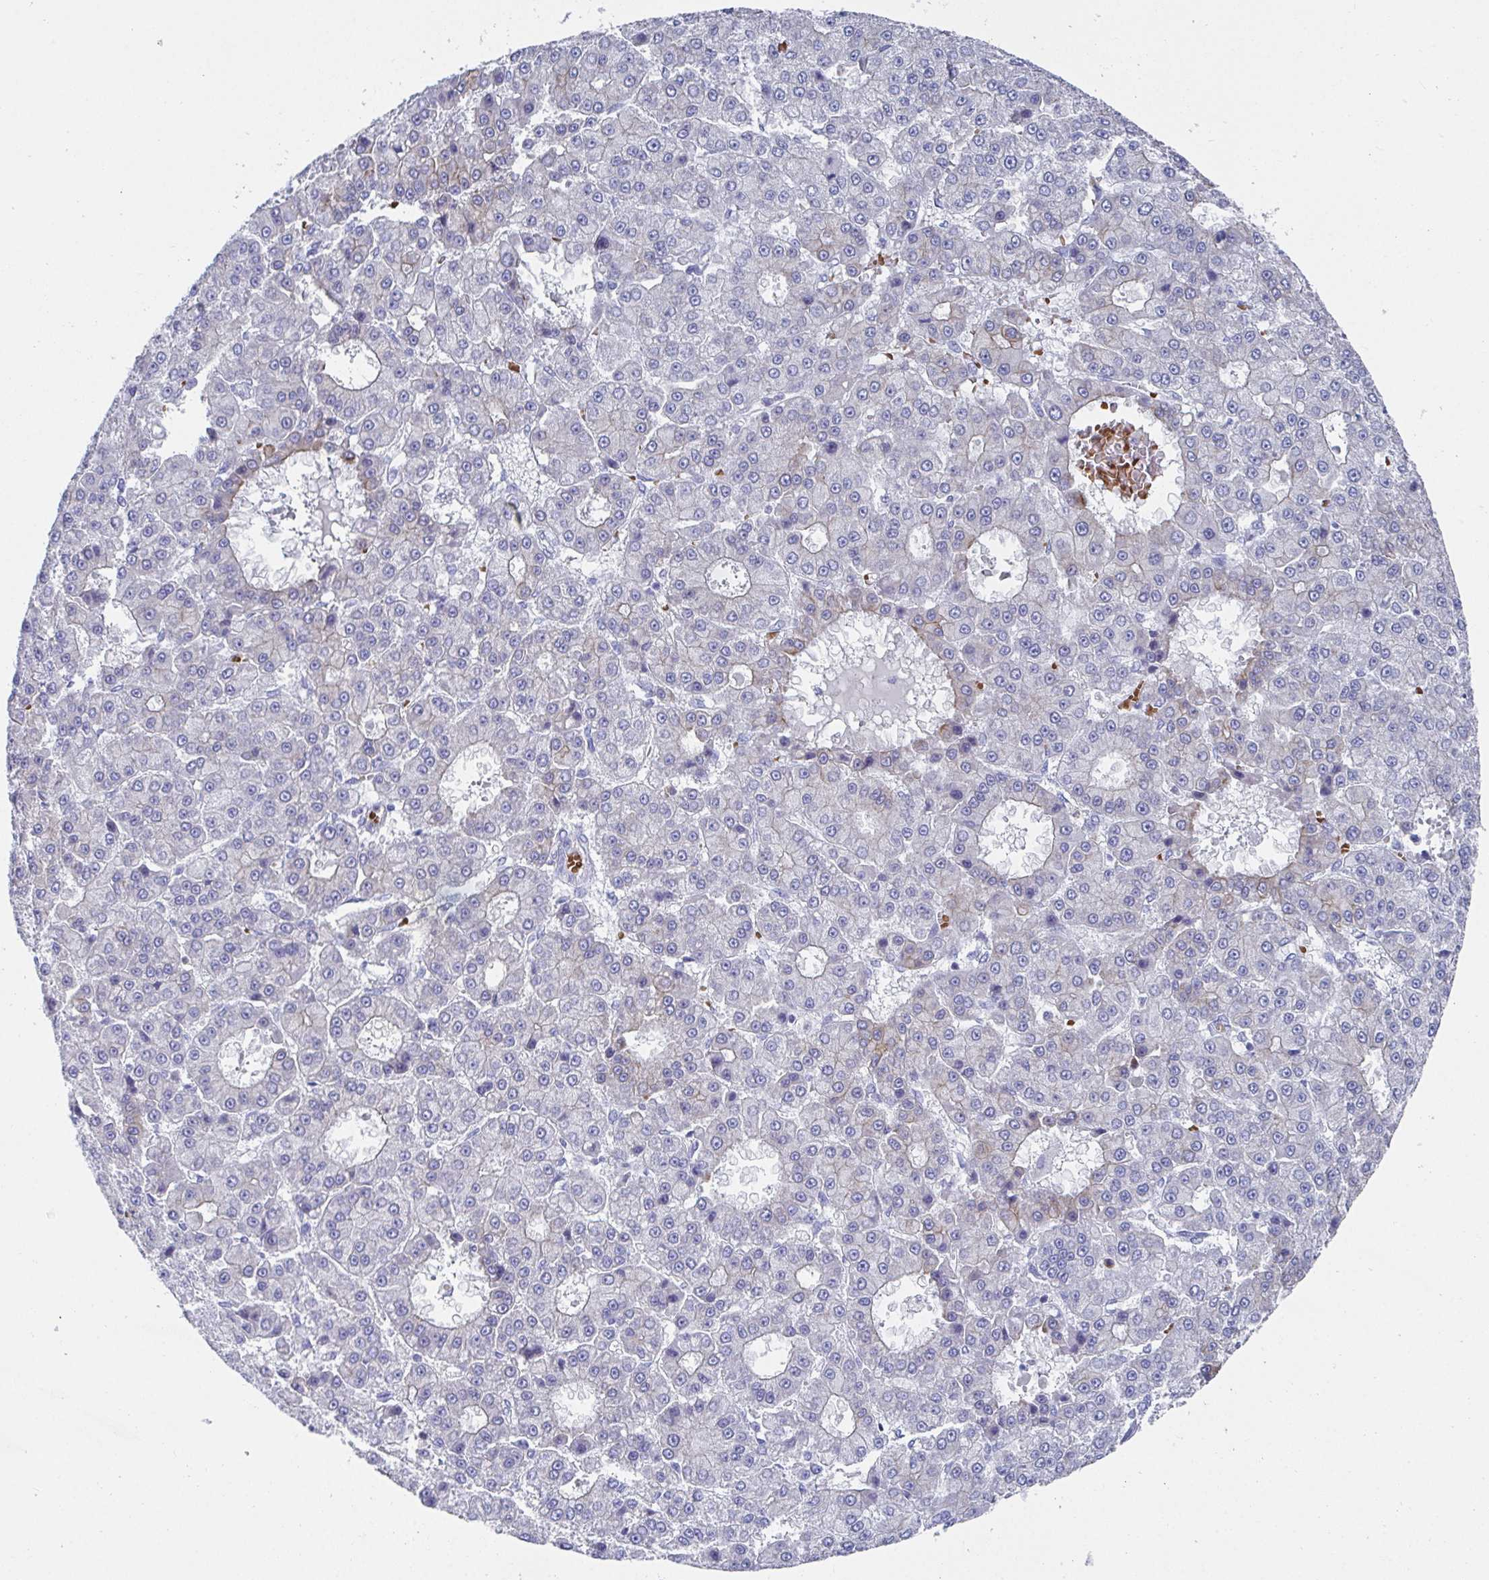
{"staining": {"intensity": "negative", "quantity": "none", "location": "none"}, "tissue": "liver cancer", "cell_type": "Tumor cells", "image_type": "cancer", "snomed": [{"axis": "morphology", "description": "Carcinoma, Hepatocellular, NOS"}, {"axis": "topography", "description": "Liver"}], "caption": "Tumor cells are negative for brown protein staining in liver hepatocellular carcinoma.", "gene": "CLDN8", "patient": {"sex": "male", "age": 70}}